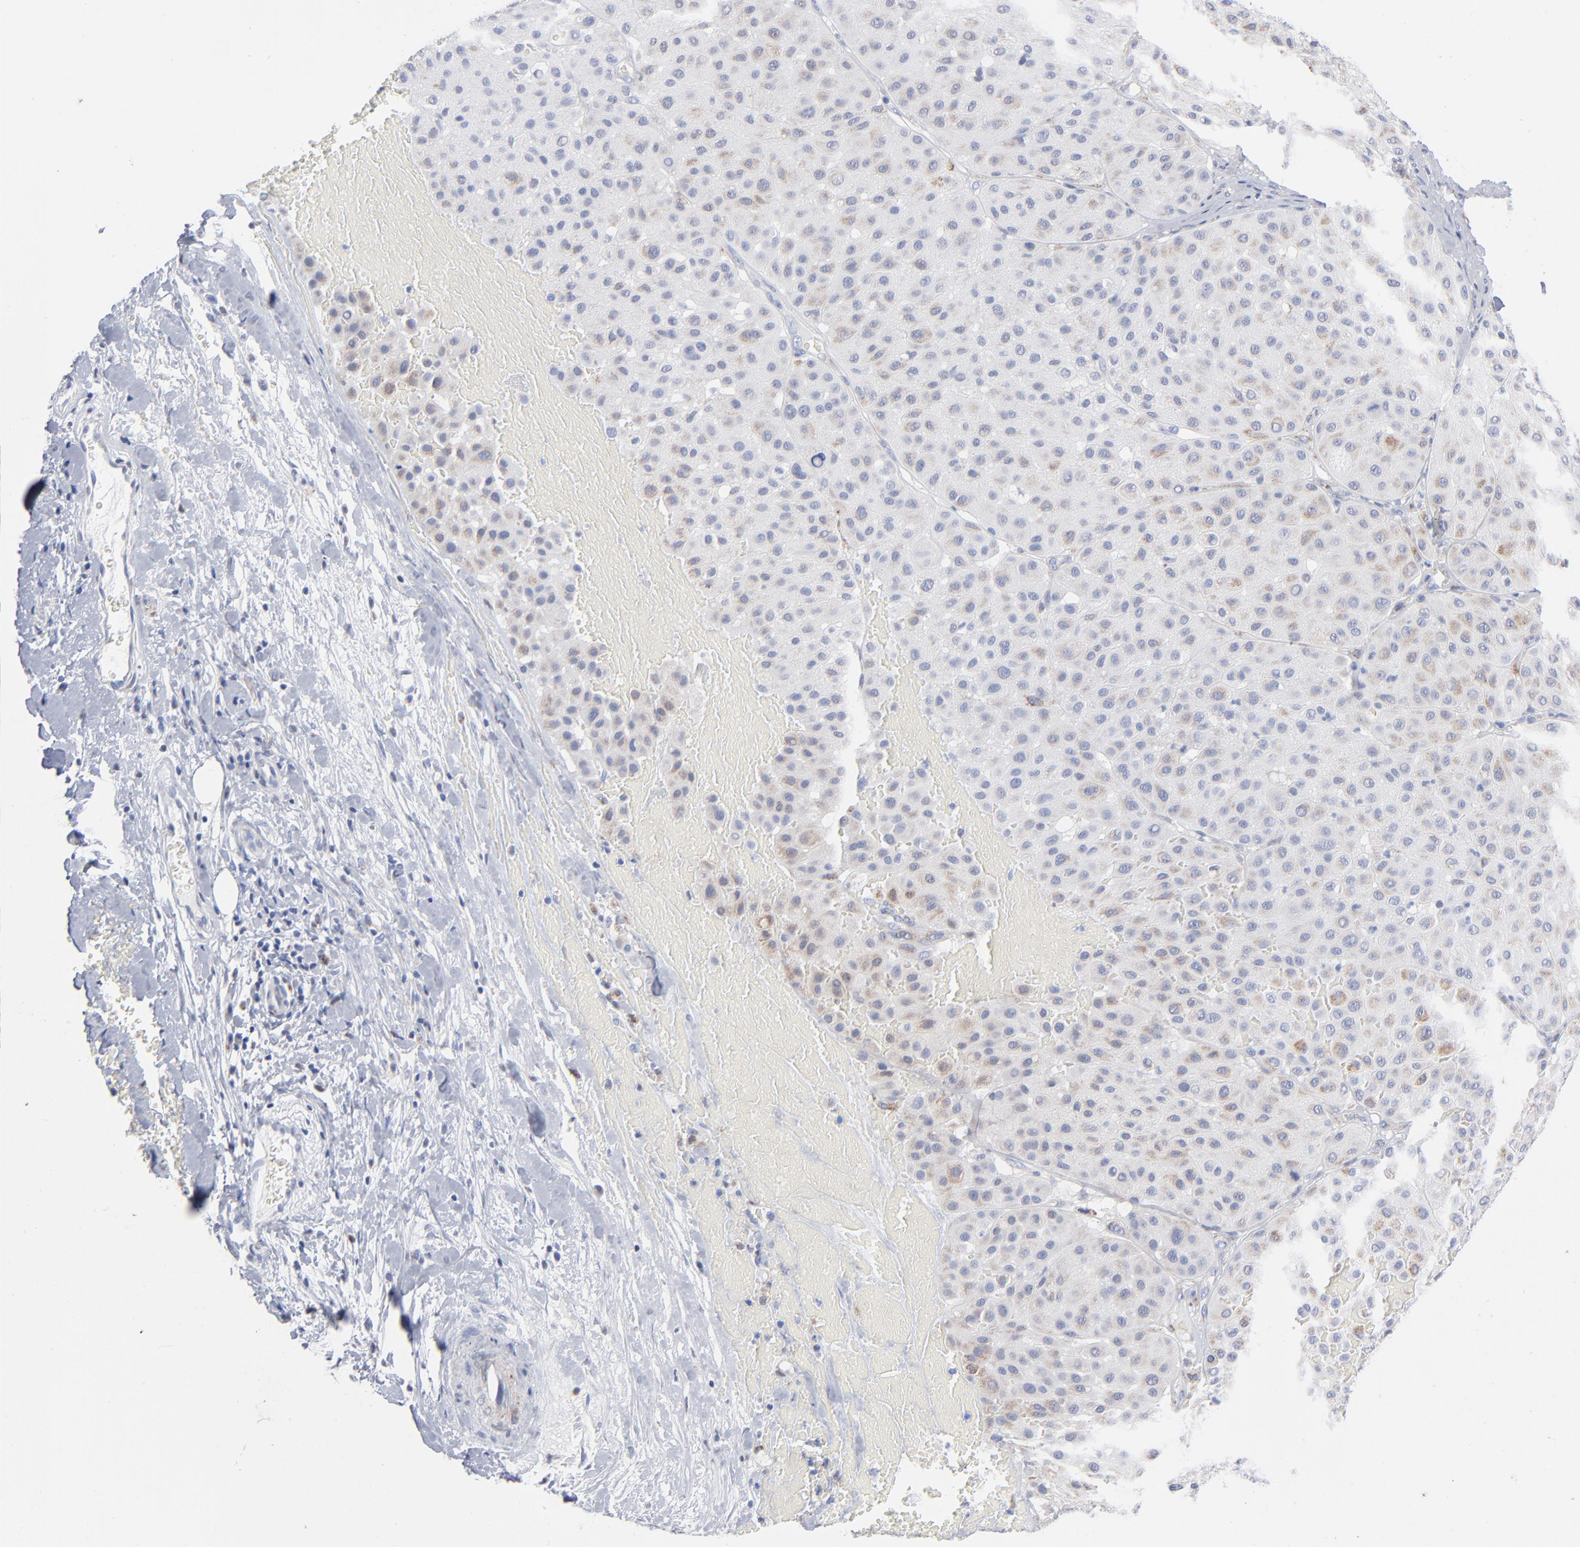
{"staining": {"intensity": "negative", "quantity": "none", "location": "none"}, "tissue": "melanoma", "cell_type": "Tumor cells", "image_type": "cancer", "snomed": [{"axis": "morphology", "description": "Normal tissue, NOS"}, {"axis": "morphology", "description": "Malignant melanoma, Metastatic site"}, {"axis": "topography", "description": "Skin"}], "caption": "This is a image of immunohistochemistry staining of malignant melanoma (metastatic site), which shows no positivity in tumor cells.", "gene": "CHCHD10", "patient": {"sex": "male", "age": 41}}